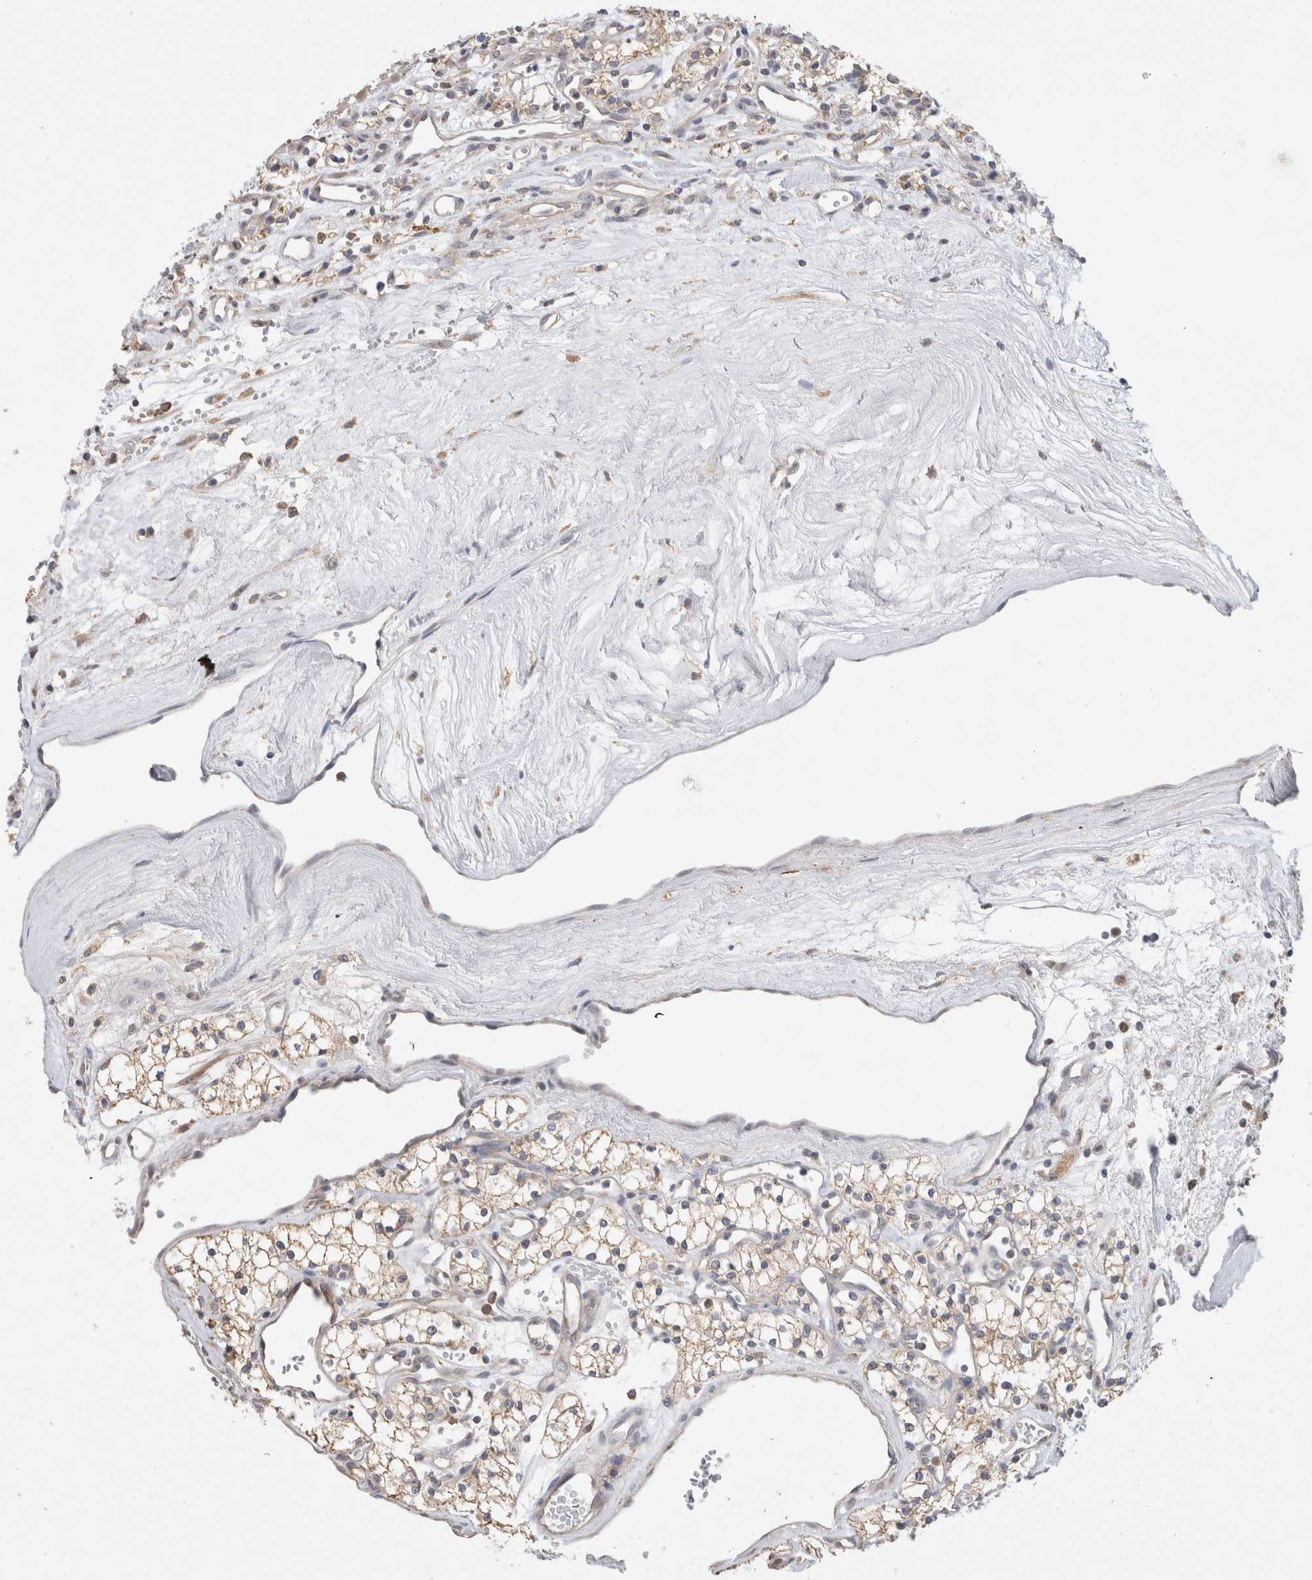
{"staining": {"intensity": "weak", "quantity": "25%-75%", "location": "cytoplasmic/membranous"}, "tissue": "renal cancer", "cell_type": "Tumor cells", "image_type": "cancer", "snomed": [{"axis": "morphology", "description": "Adenocarcinoma, NOS"}, {"axis": "topography", "description": "Kidney"}], "caption": "Immunohistochemistry (IHC) of renal adenocarcinoma shows low levels of weak cytoplasmic/membranous staining in about 25%-75% of tumor cells.", "gene": "GAS1", "patient": {"sex": "male", "age": 59}}